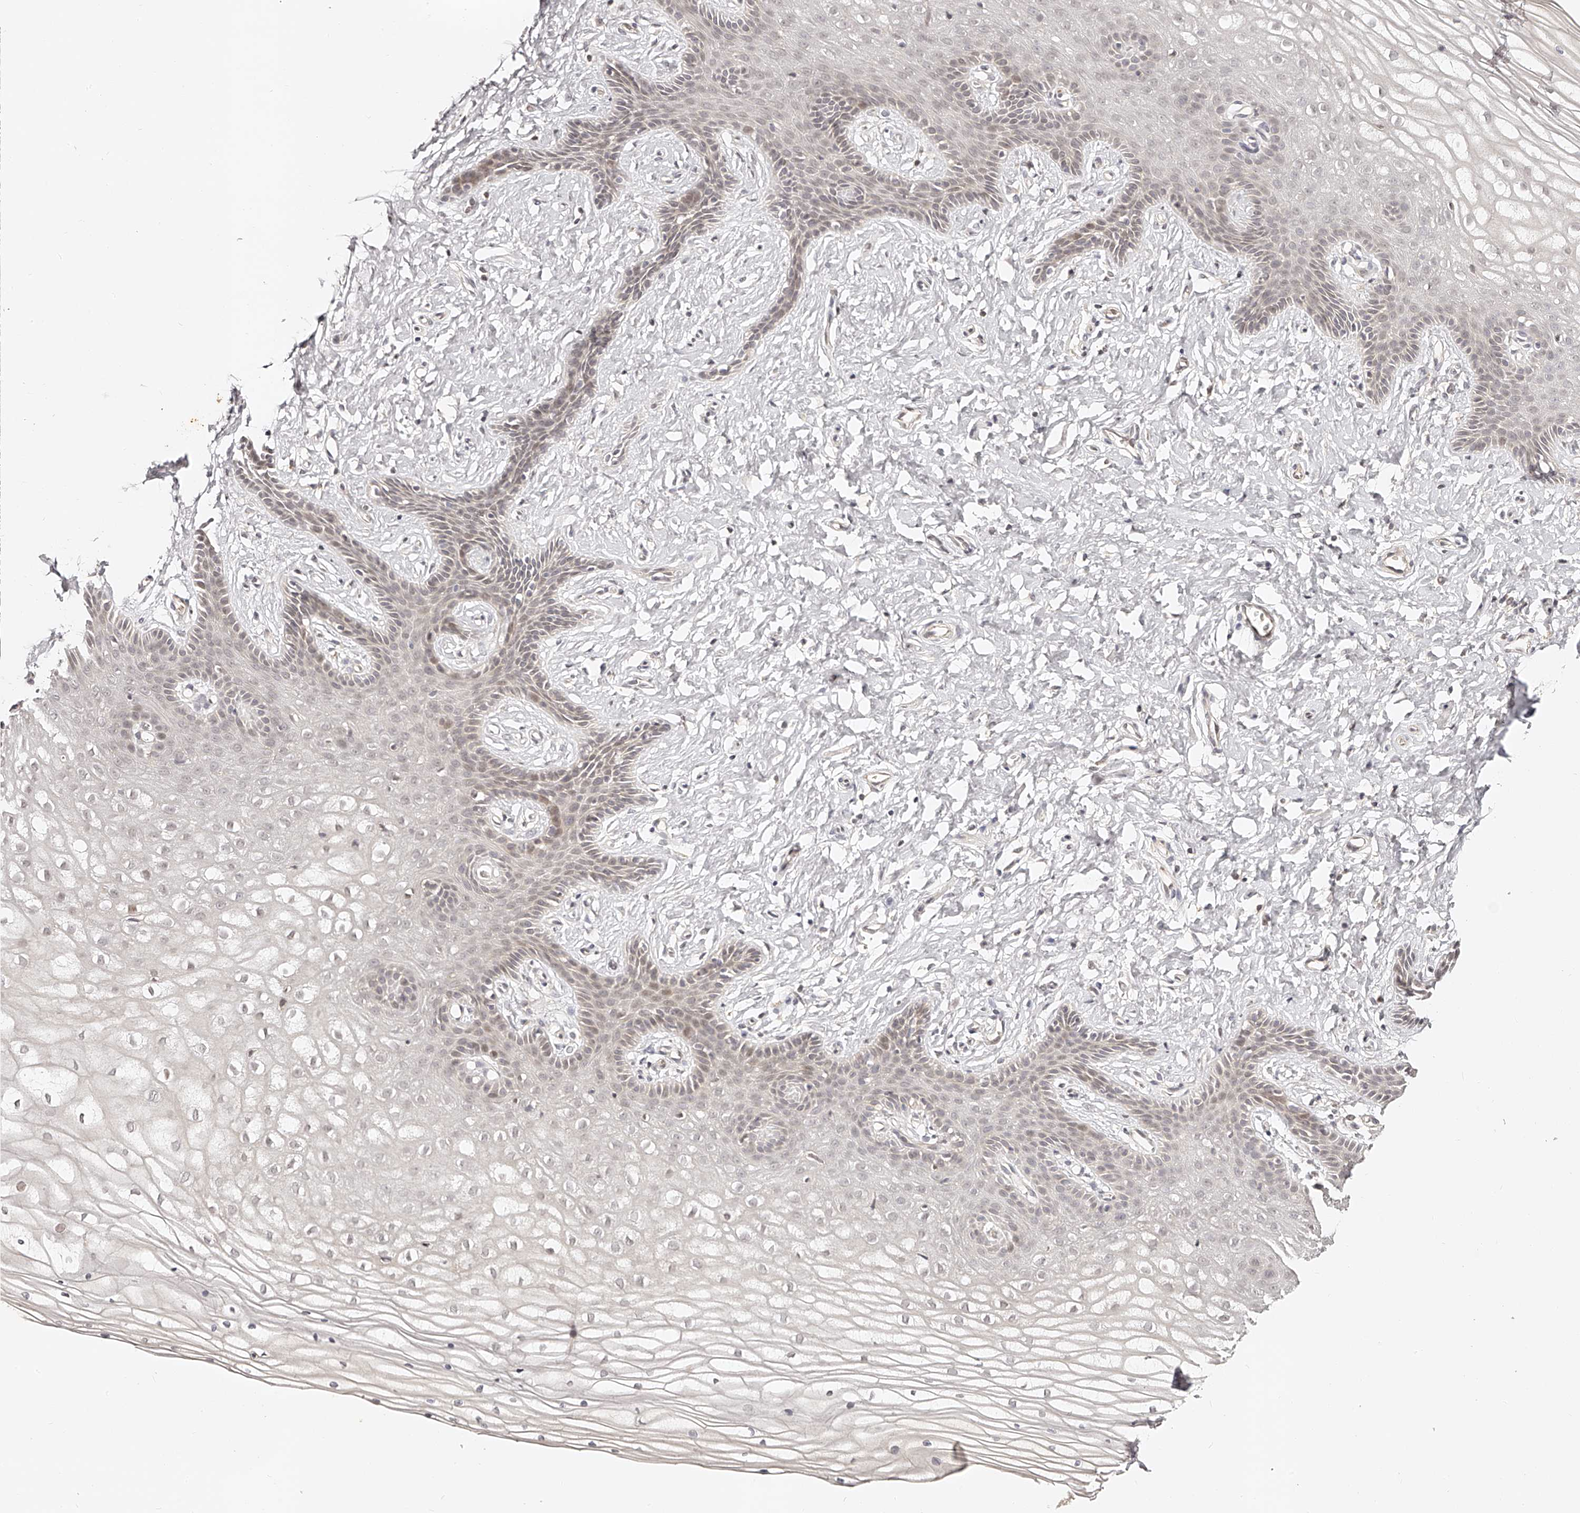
{"staining": {"intensity": "weak", "quantity": "<25%", "location": "nuclear"}, "tissue": "vagina", "cell_type": "Squamous epithelial cells", "image_type": "normal", "snomed": [{"axis": "morphology", "description": "Normal tissue, NOS"}, {"axis": "topography", "description": "Vagina"}, {"axis": "topography", "description": "Cervix"}], "caption": "Protein analysis of unremarkable vagina reveals no significant expression in squamous epithelial cells.", "gene": "ZNF789", "patient": {"sex": "female", "age": 40}}